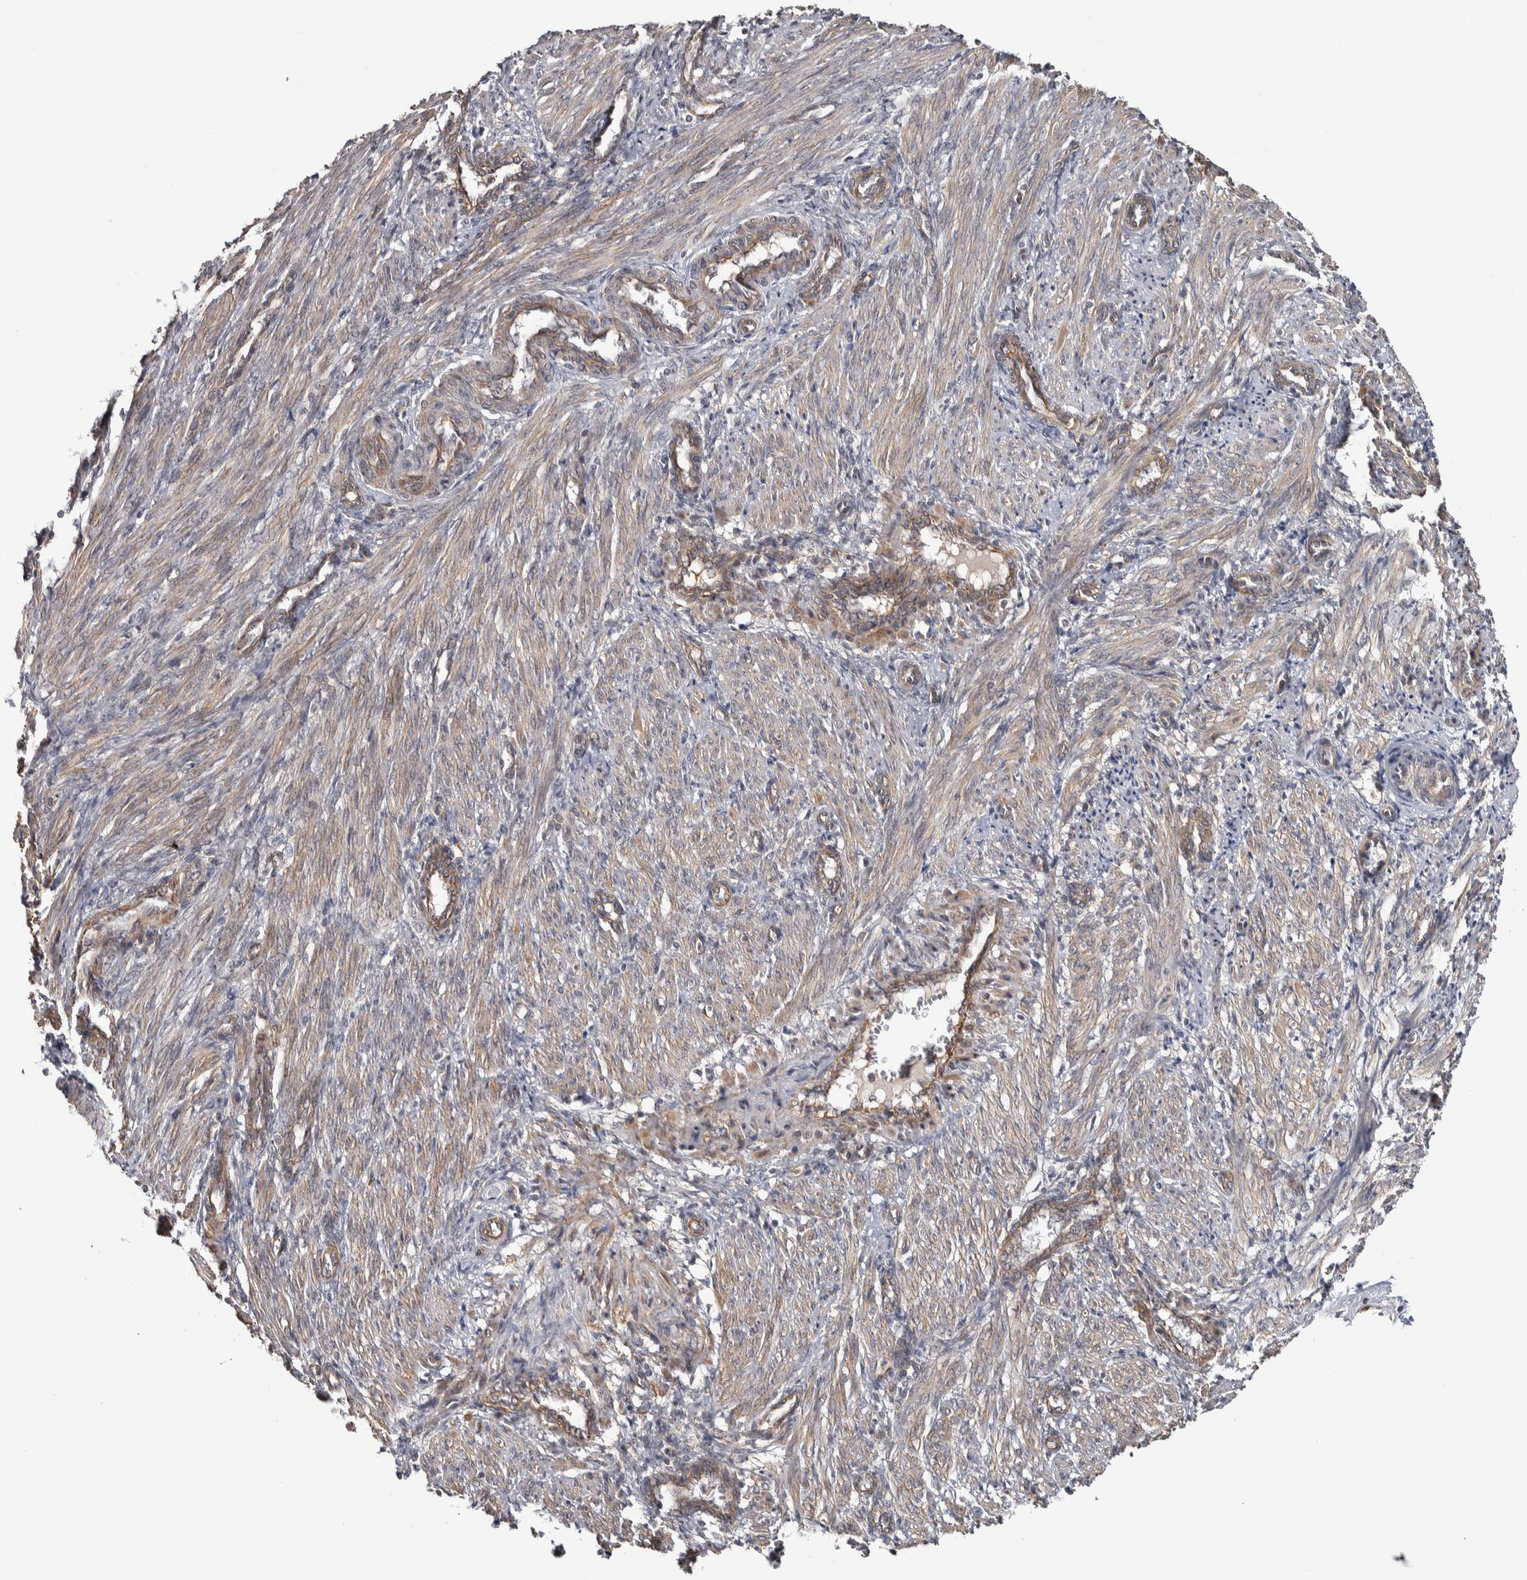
{"staining": {"intensity": "moderate", "quantity": "25%-75%", "location": "cytoplasmic/membranous"}, "tissue": "smooth muscle", "cell_type": "Smooth muscle cells", "image_type": "normal", "snomed": [{"axis": "morphology", "description": "Normal tissue, NOS"}, {"axis": "topography", "description": "Endometrium"}], "caption": "An image showing moderate cytoplasmic/membranous positivity in about 25%-75% of smooth muscle cells in benign smooth muscle, as visualized by brown immunohistochemical staining.", "gene": "CHMP4C", "patient": {"sex": "female", "age": 33}}